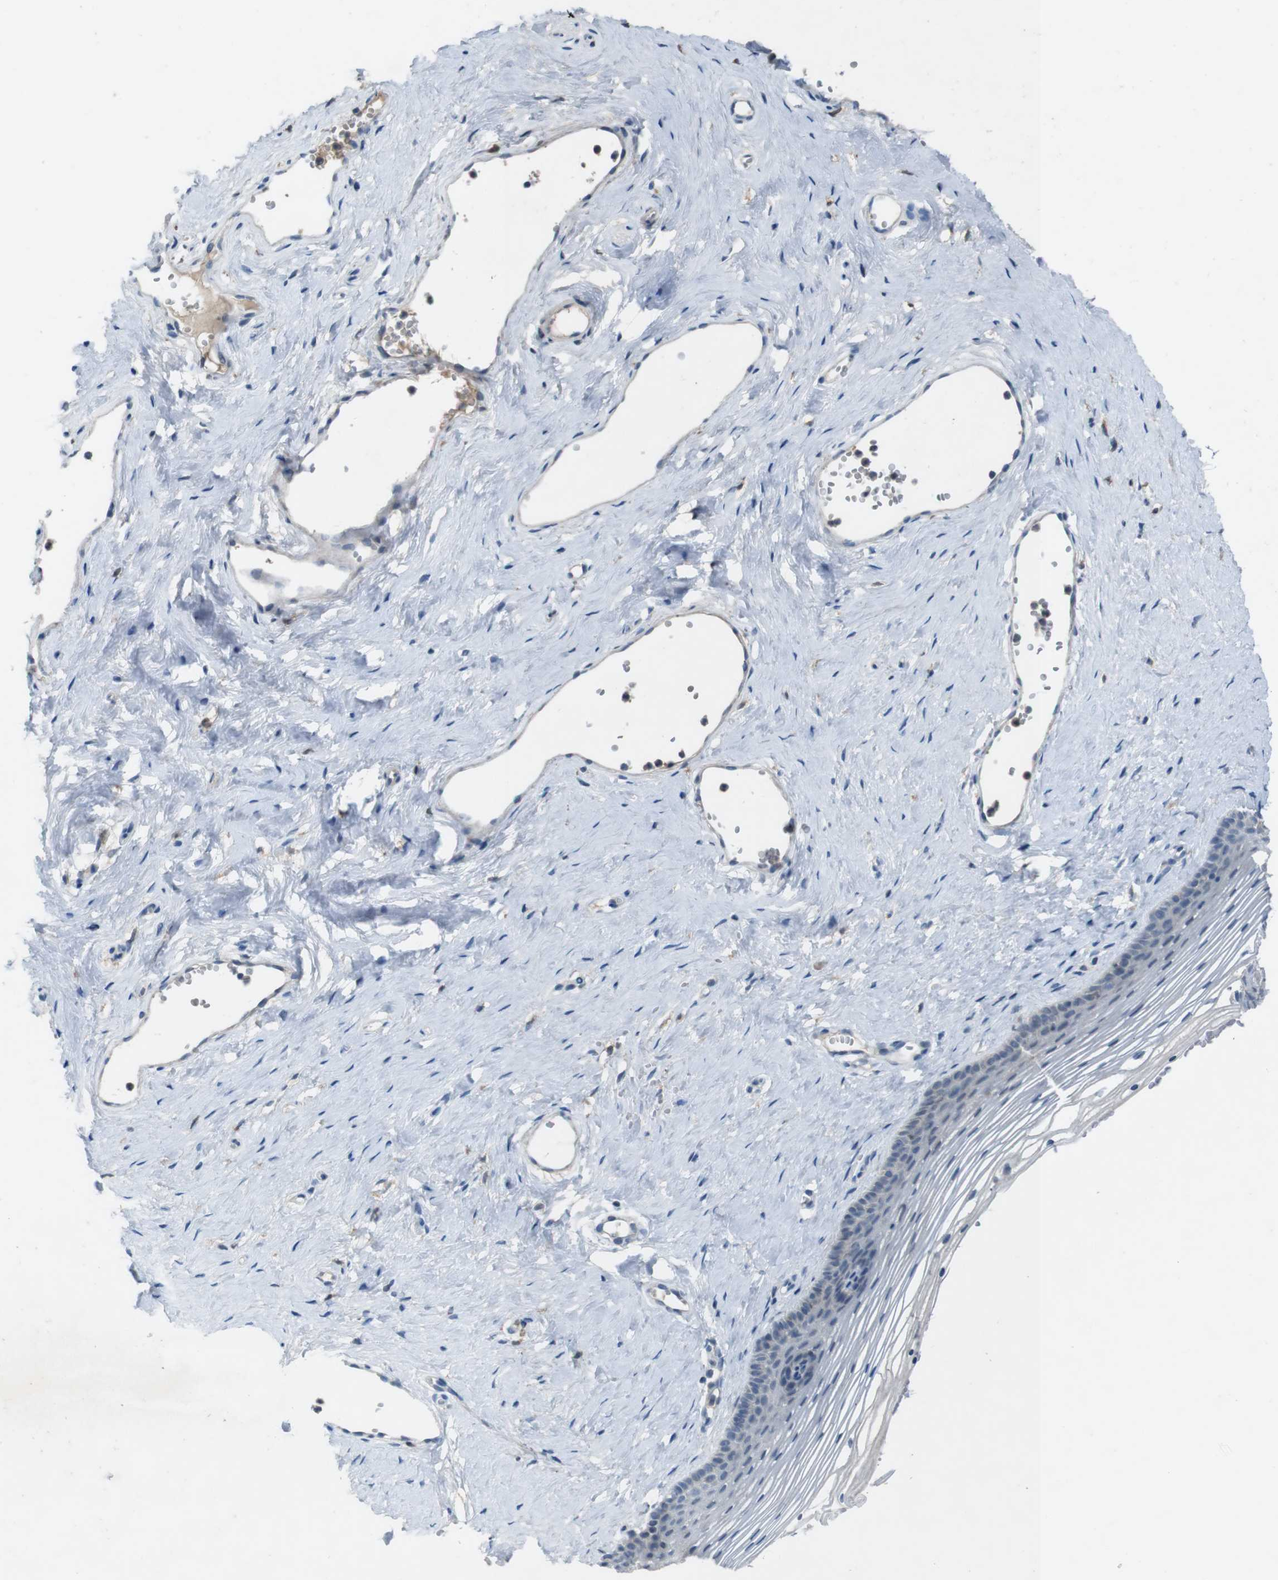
{"staining": {"intensity": "negative", "quantity": "none", "location": "none"}, "tissue": "vagina", "cell_type": "Squamous epithelial cells", "image_type": "normal", "snomed": [{"axis": "morphology", "description": "Normal tissue, NOS"}, {"axis": "topography", "description": "Vagina"}], "caption": "Squamous epithelial cells are negative for brown protein staining in normal vagina. The staining is performed using DAB (3,3'-diaminobenzidine) brown chromogen with nuclei counter-stained in using hematoxylin.", "gene": "MOGAT3", "patient": {"sex": "female", "age": 32}}